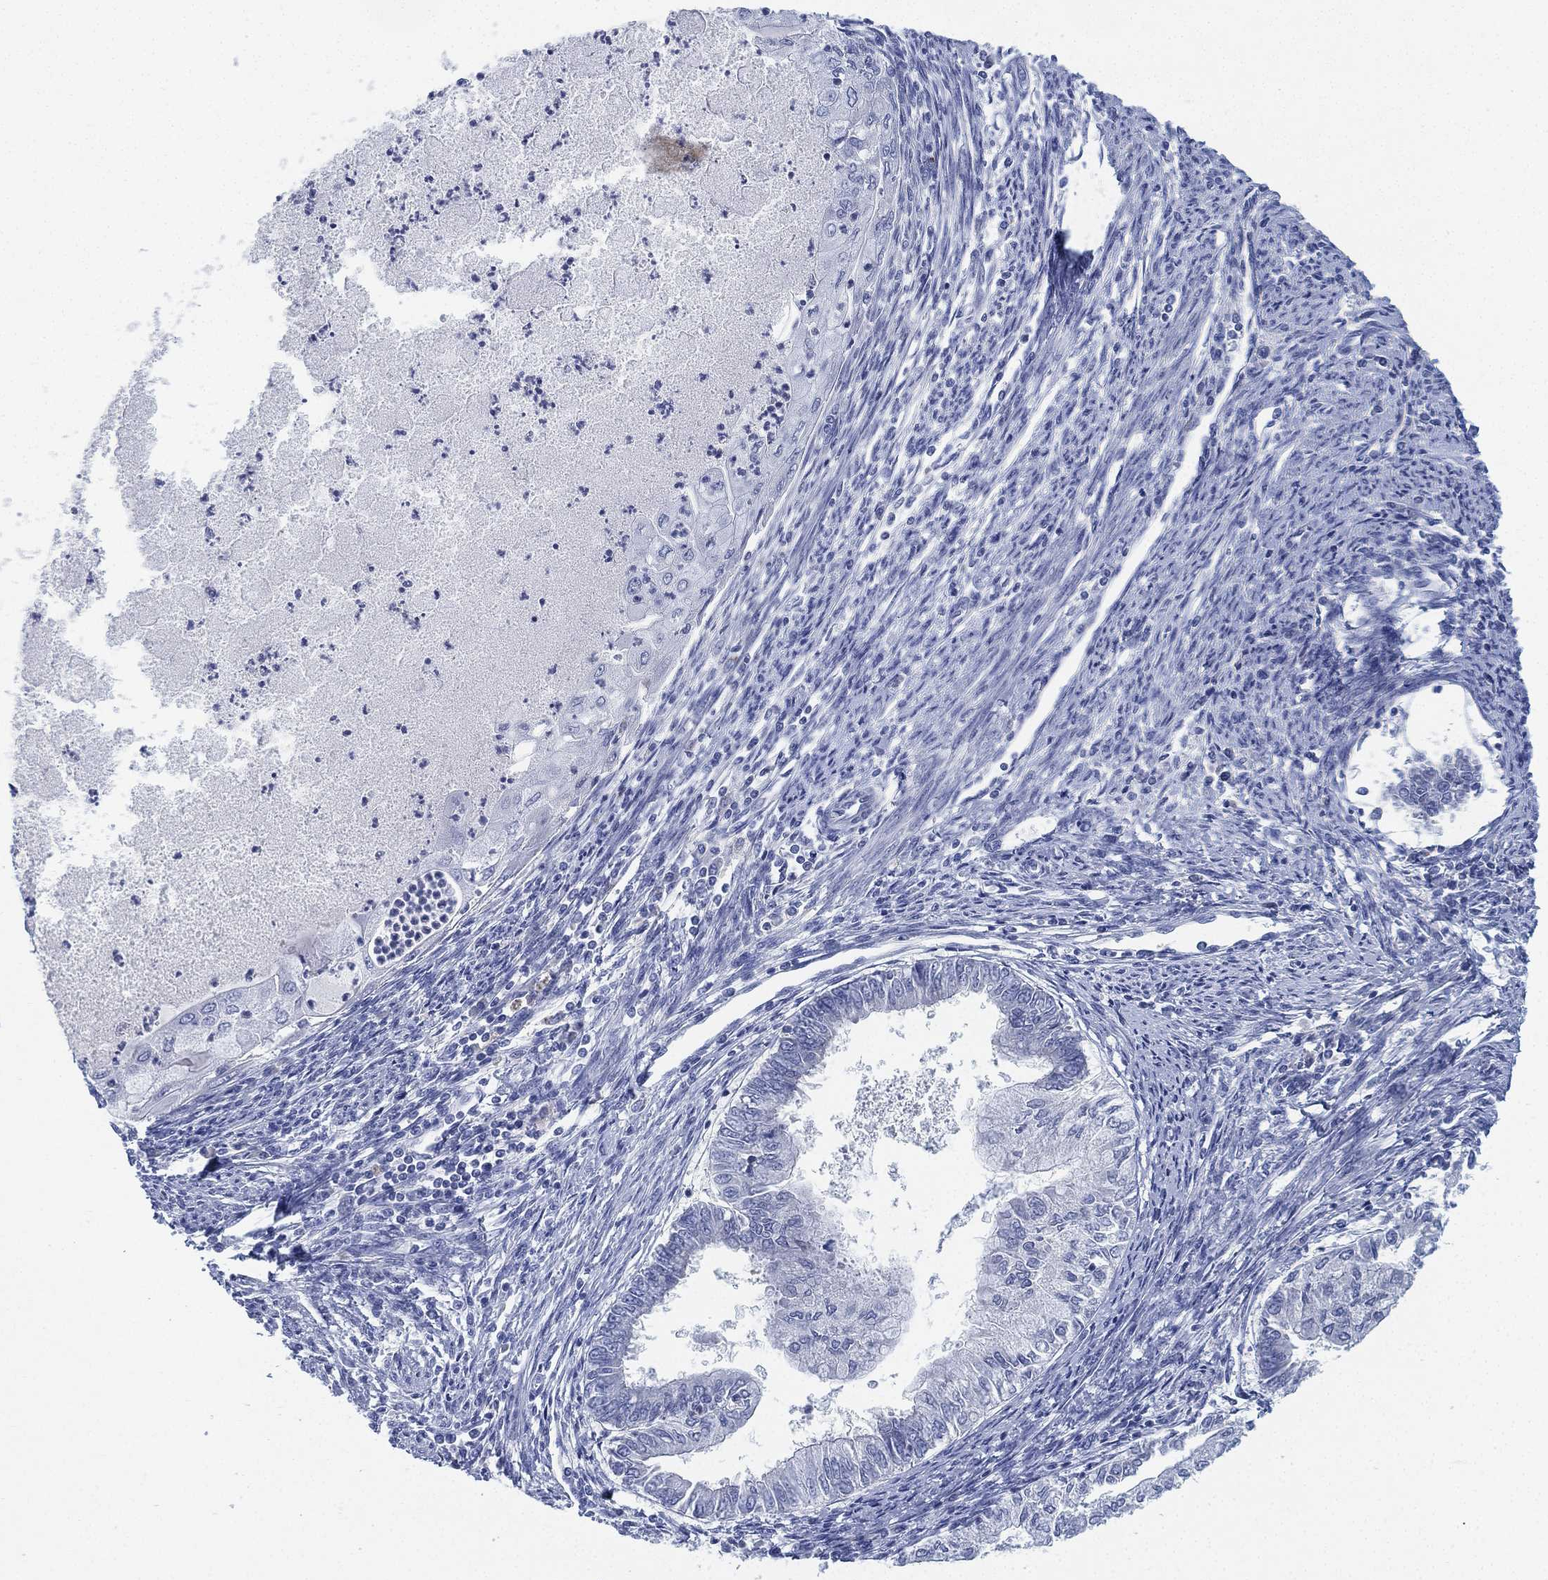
{"staining": {"intensity": "negative", "quantity": "none", "location": "none"}, "tissue": "endometrial cancer", "cell_type": "Tumor cells", "image_type": "cancer", "snomed": [{"axis": "morphology", "description": "Adenocarcinoma, NOS"}, {"axis": "topography", "description": "Endometrium"}], "caption": "Adenocarcinoma (endometrial) stained for a protein using immunohistochemistry (IHC) shows no staining tumor cells.", "gene": "ADAD2", "patient": {"sex": "female", "age": 59}}